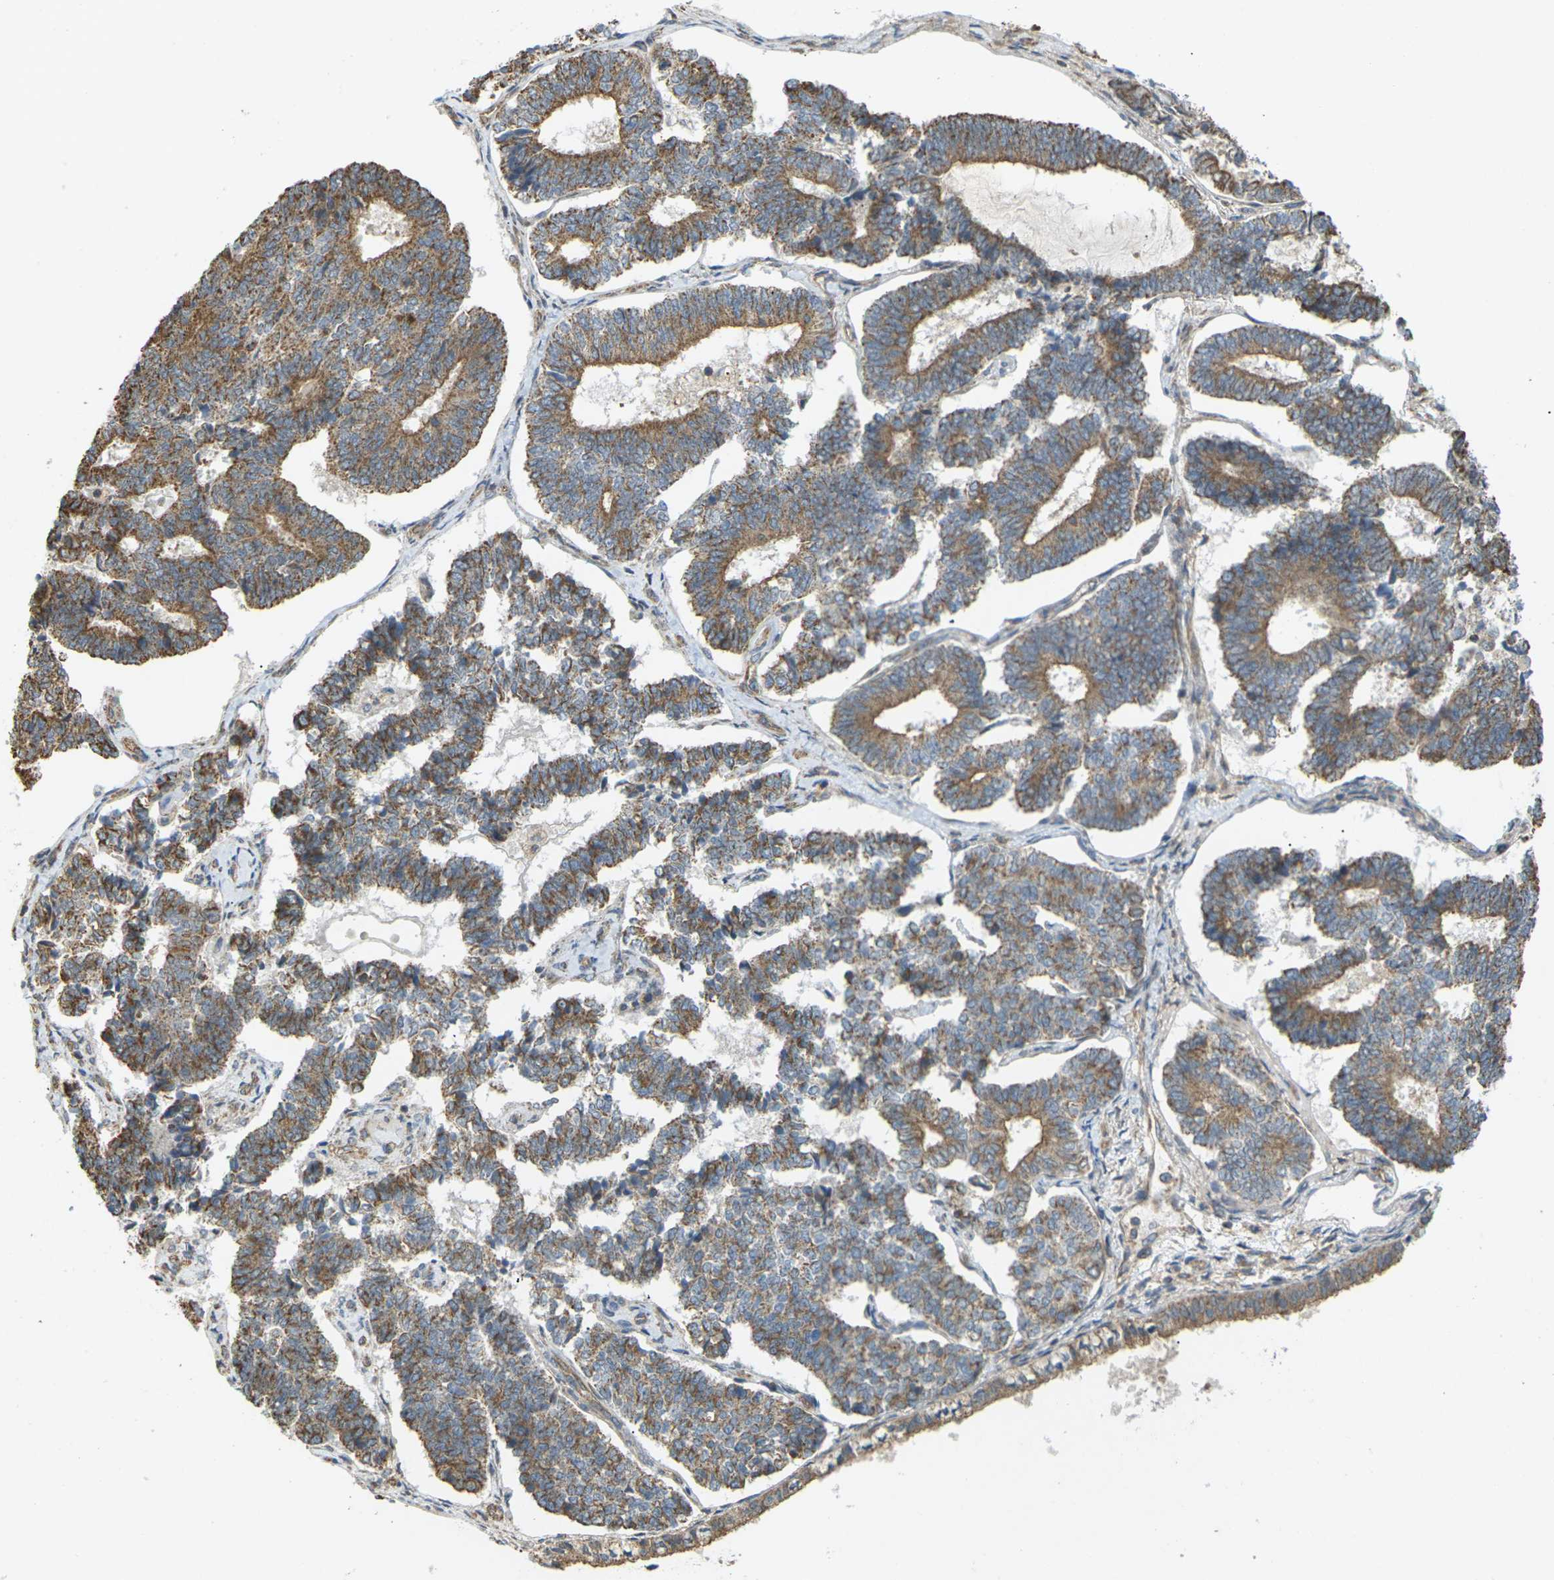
{"staining": {"intensity": "moderate", "quantity": ">75%", "location": "cytoplasmic/membranous"}, "tissue": "endometrial cancer", "cell_type": "Tumor cells", "image_type": "cancer", "snomed": [{"axis": "morphology", "description": "Adenocarcinoma, NOS"}, {"axis": "topography", "description": "Endometrium"}], "caption": "Protein expression by immunohistochemistry reveals moderate cytoplasmic/membranous positivity in approximately >75% of tumor cells in endometrial adenocarcinoma. Ihc stains the protein in brown and the nuclei are stained blue.", "gene": "KSR1", "patient": {"sex": "female", "age": 70}}